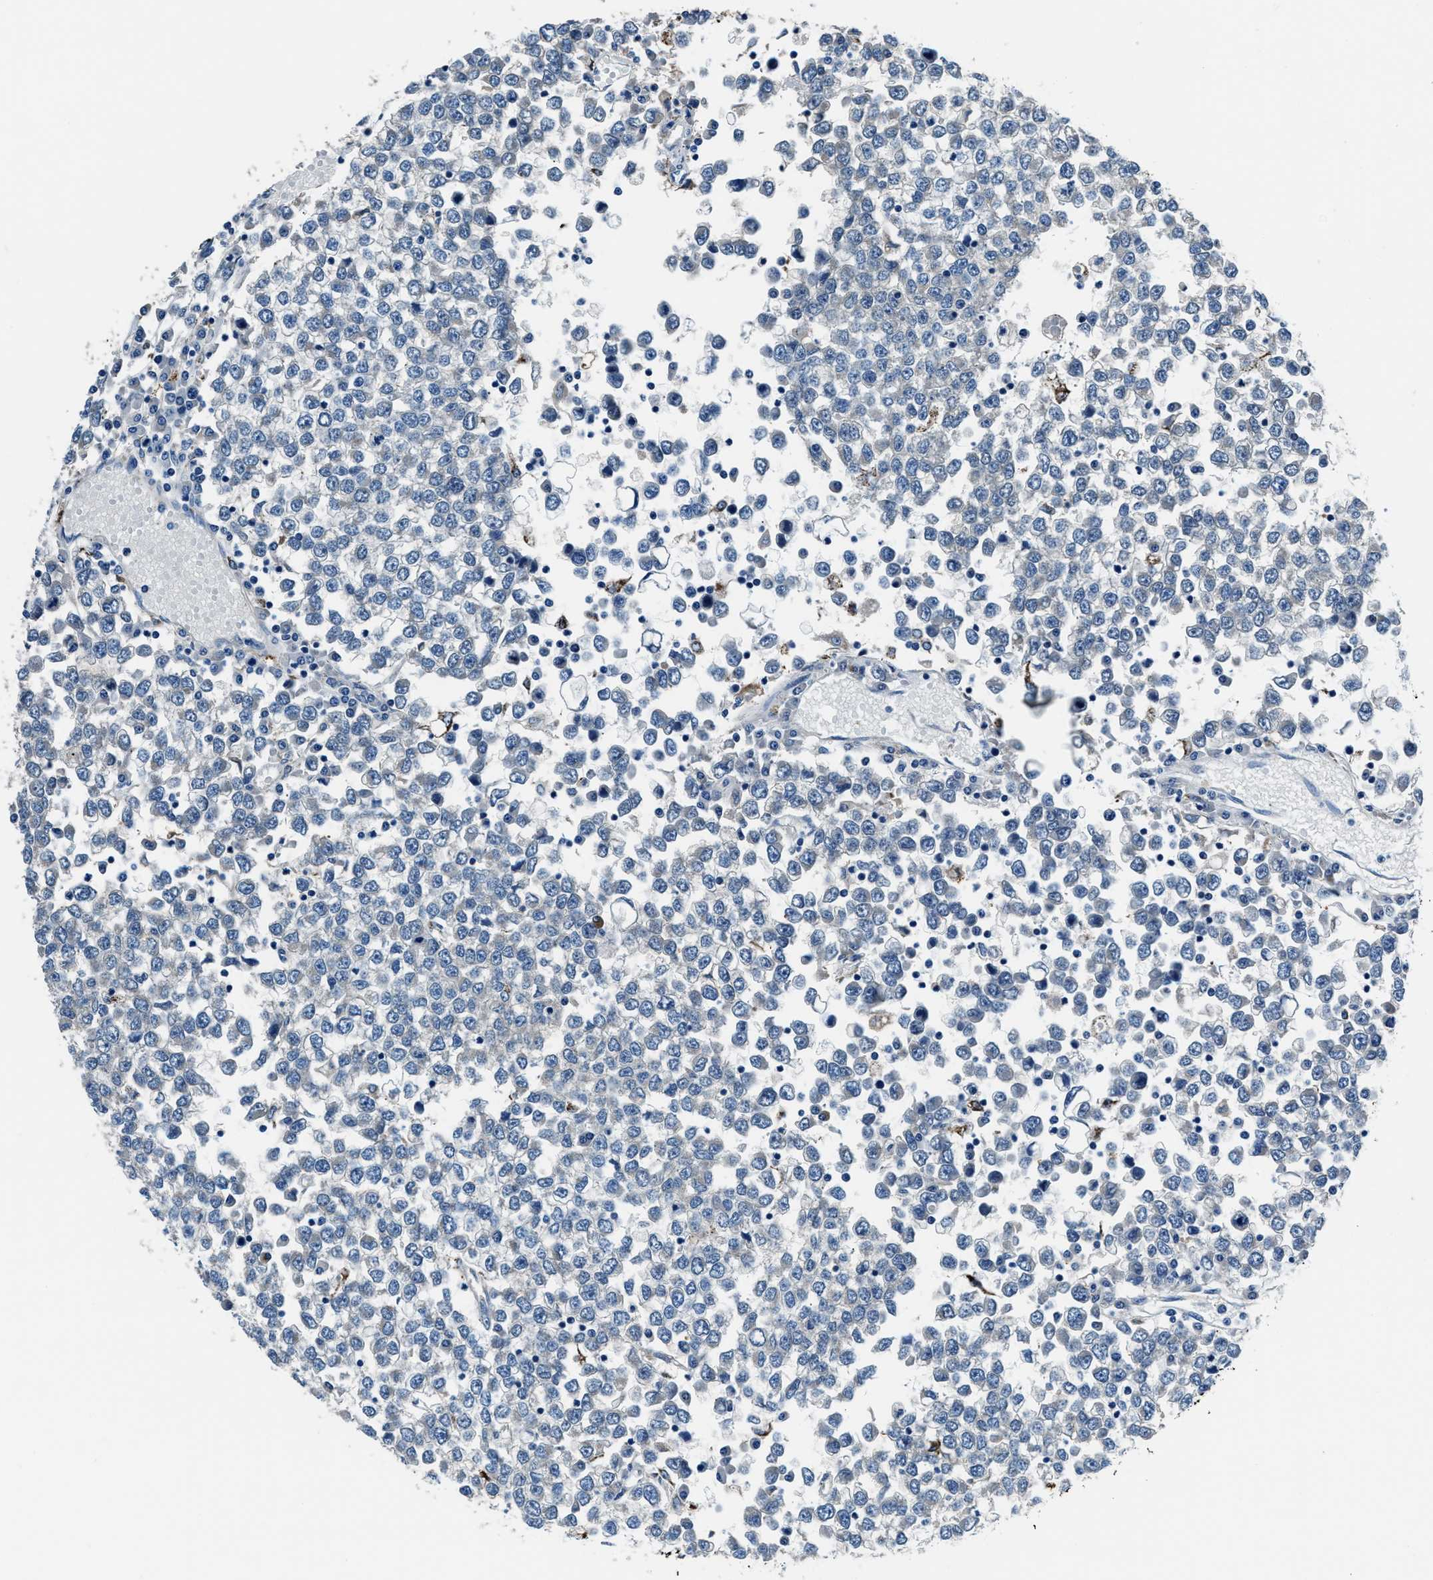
{"staining": {"intensity": "negative", "quantity": "none", "location": "none"}, "tissue": "testis cancer", "cell_type": "Tumor cells", "image_type": "cancer", "snomed": [{"axis": "morphology", "description": "Seminoma, NOS"}, {"axis": "topography", "description": "Testis"}], "caption": "DAB immunohistochemical staining of human testis cancer (seminoma) shows no significant expression in tumor cells.", "gene": "PRTFDC1", "patient": {"sex": "male", "age": 65}}